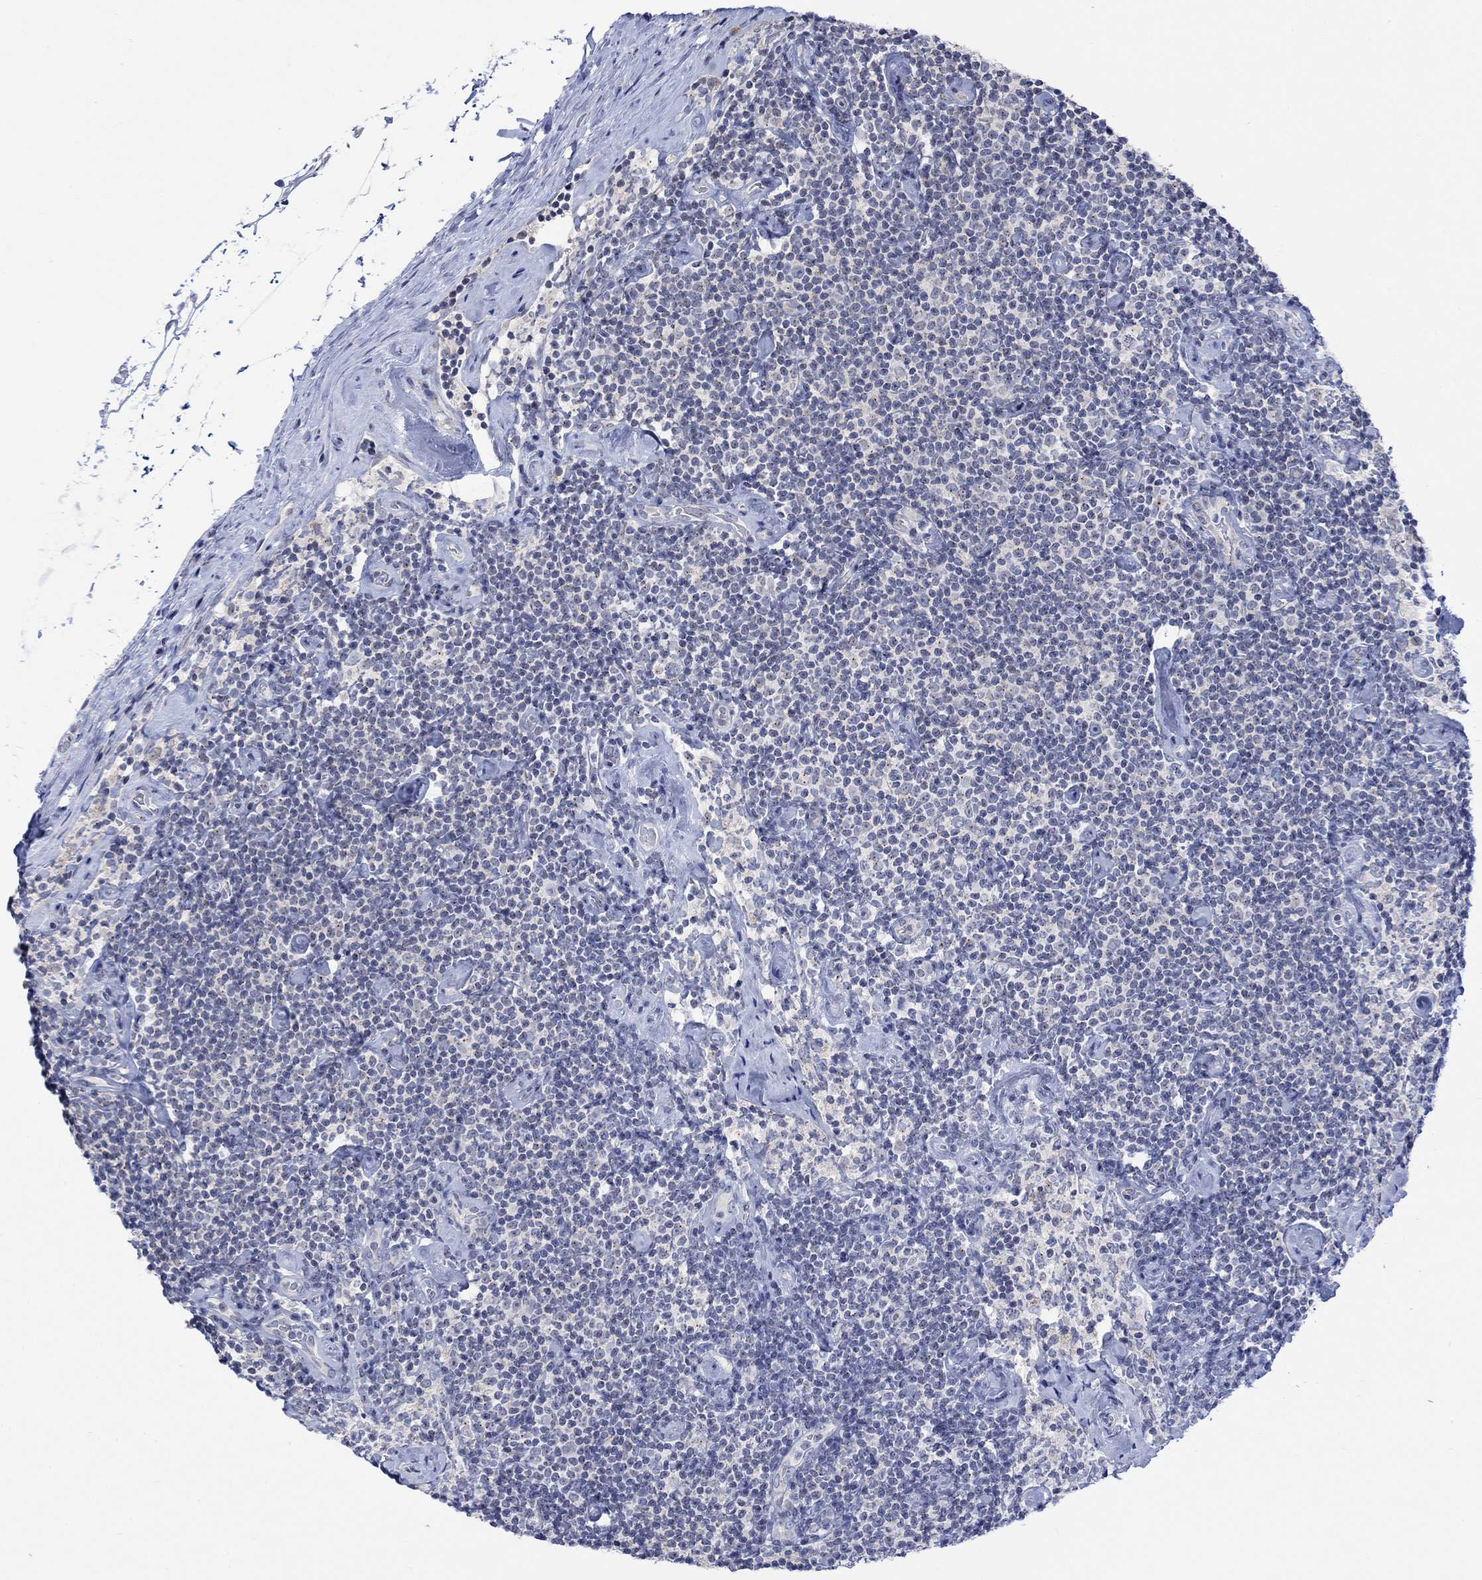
{"staining": {"intensity": "negative", "quantity": "none", "location": "none"}, "tissue": "lymphoma", "cell_type": "Tumor cells", "image_type": "cancer", "snomed": [{"axis": "morphology", "description": "Malignant lymphoma, non-Hodgkin's type, Low grade"}, {"axis": "topography", "description": "Lymph node"}], "caption": "Immunohistochemistry (IHC) micrograph of human low-grade malignant lymphoma, non-Hodgkin's type stained for a protein (brown), which exhibits no expression in tumor cells.", "gene": "DCX", "patient": {"sex": "male", "age": 81}}